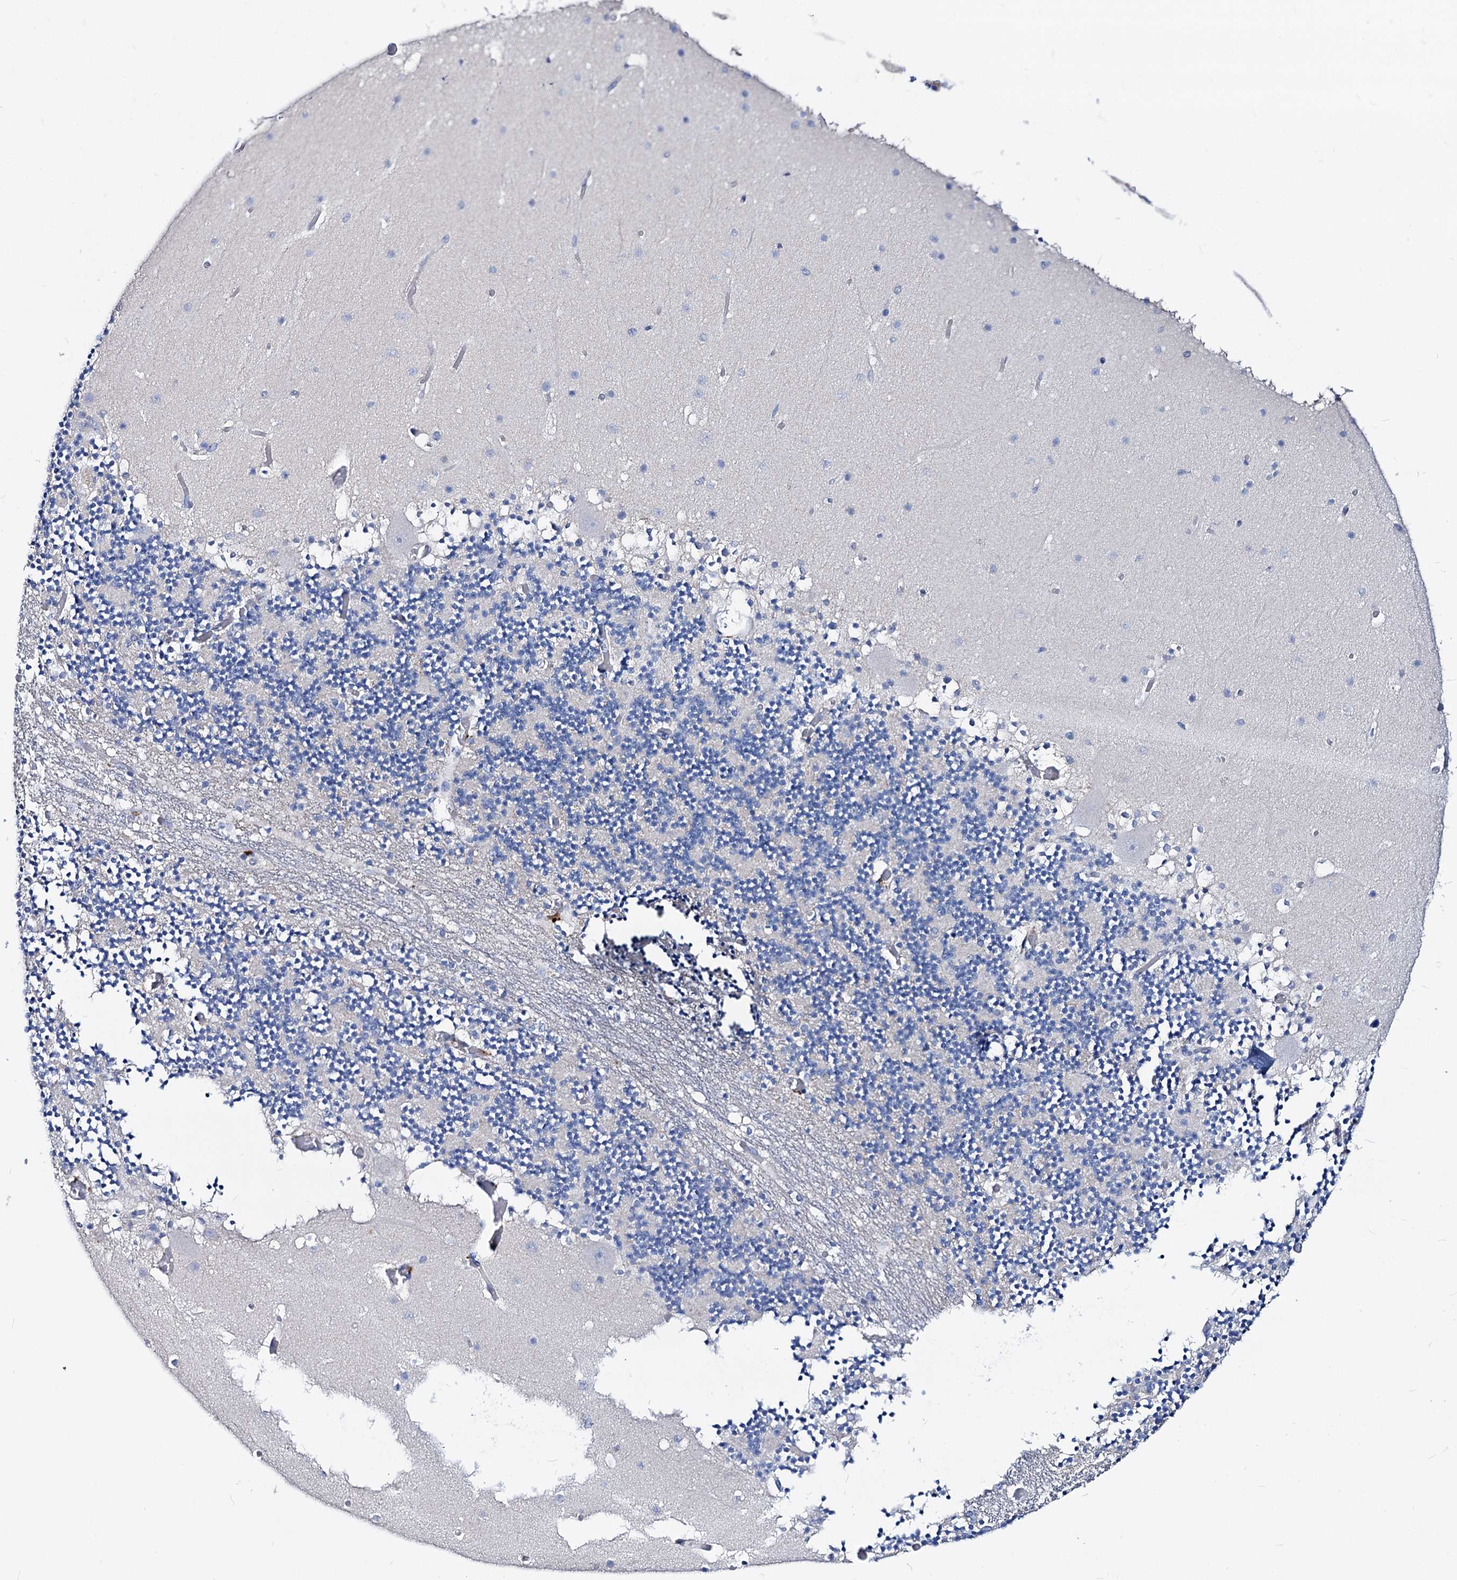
{"staining": {"intensity": "negative", "quantity": "none", "location": "none"}, "tissue": "cerebellum", "cell_type": "Cells in granular layer", "image_type": "normal", "snomed": [{"axis": "morphology", "description": "Normal tissue, NOS"}, {"axis": "topography", "description": "Cerebellum"}], "caption": "Immunohistochemistry (IHC) photomicrograph of unremarkable cerebellum: human cerebellum stained with DAB exhibits no significant protein positivity in cells in granular layer. (Immunohistochemistry (IHC), brightfield microscopy, high magnification).", "gene": "DYDC2", "patient": {"sex": "female", "age": 28}}